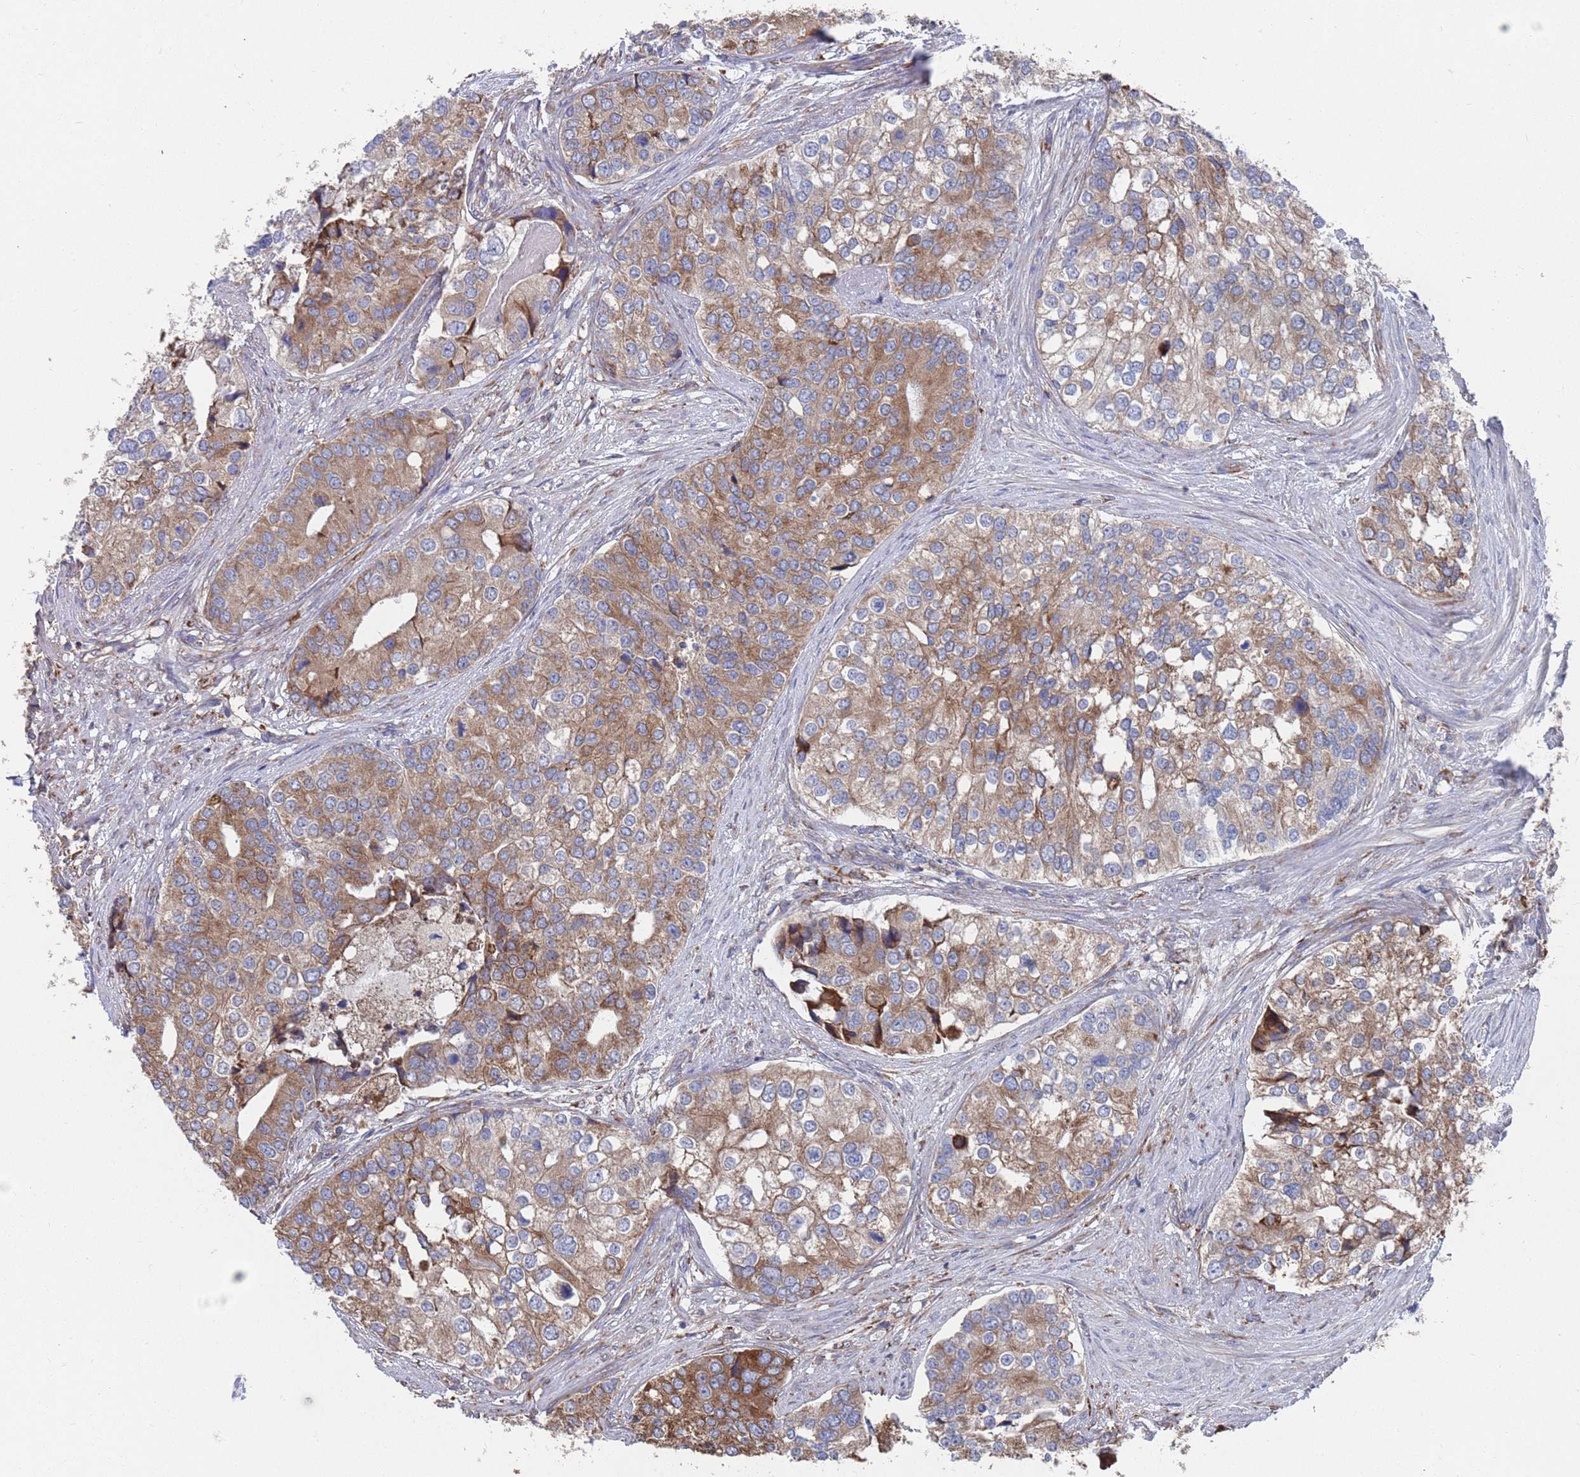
{"staining": {"intensity": "moderate", "quantity": ">75%", "location": "cytoplasmic/membranous"}, "tissue": "prostate cancer", "cell_type": "Tumor cells", "image_type": "cancer", "snomed": [{"axis": "morphology", "description": "Adenocarcinoma, High grade"}, {"axis": "topography", "description": "Prostate"}], "caption": "Prostate cancer (adenocarcinoma (high-grade)) was stained to show a protein in brown. There is medium levels of moderate cytoplasmic/membranous expression in about >75% of tumor cells. (DAB (3,3'-diaminobenzidine) IHC with brightfield microscopy, high magnification).", "gene": "GID8", "patient": {"sex": "male", "age": 62}}